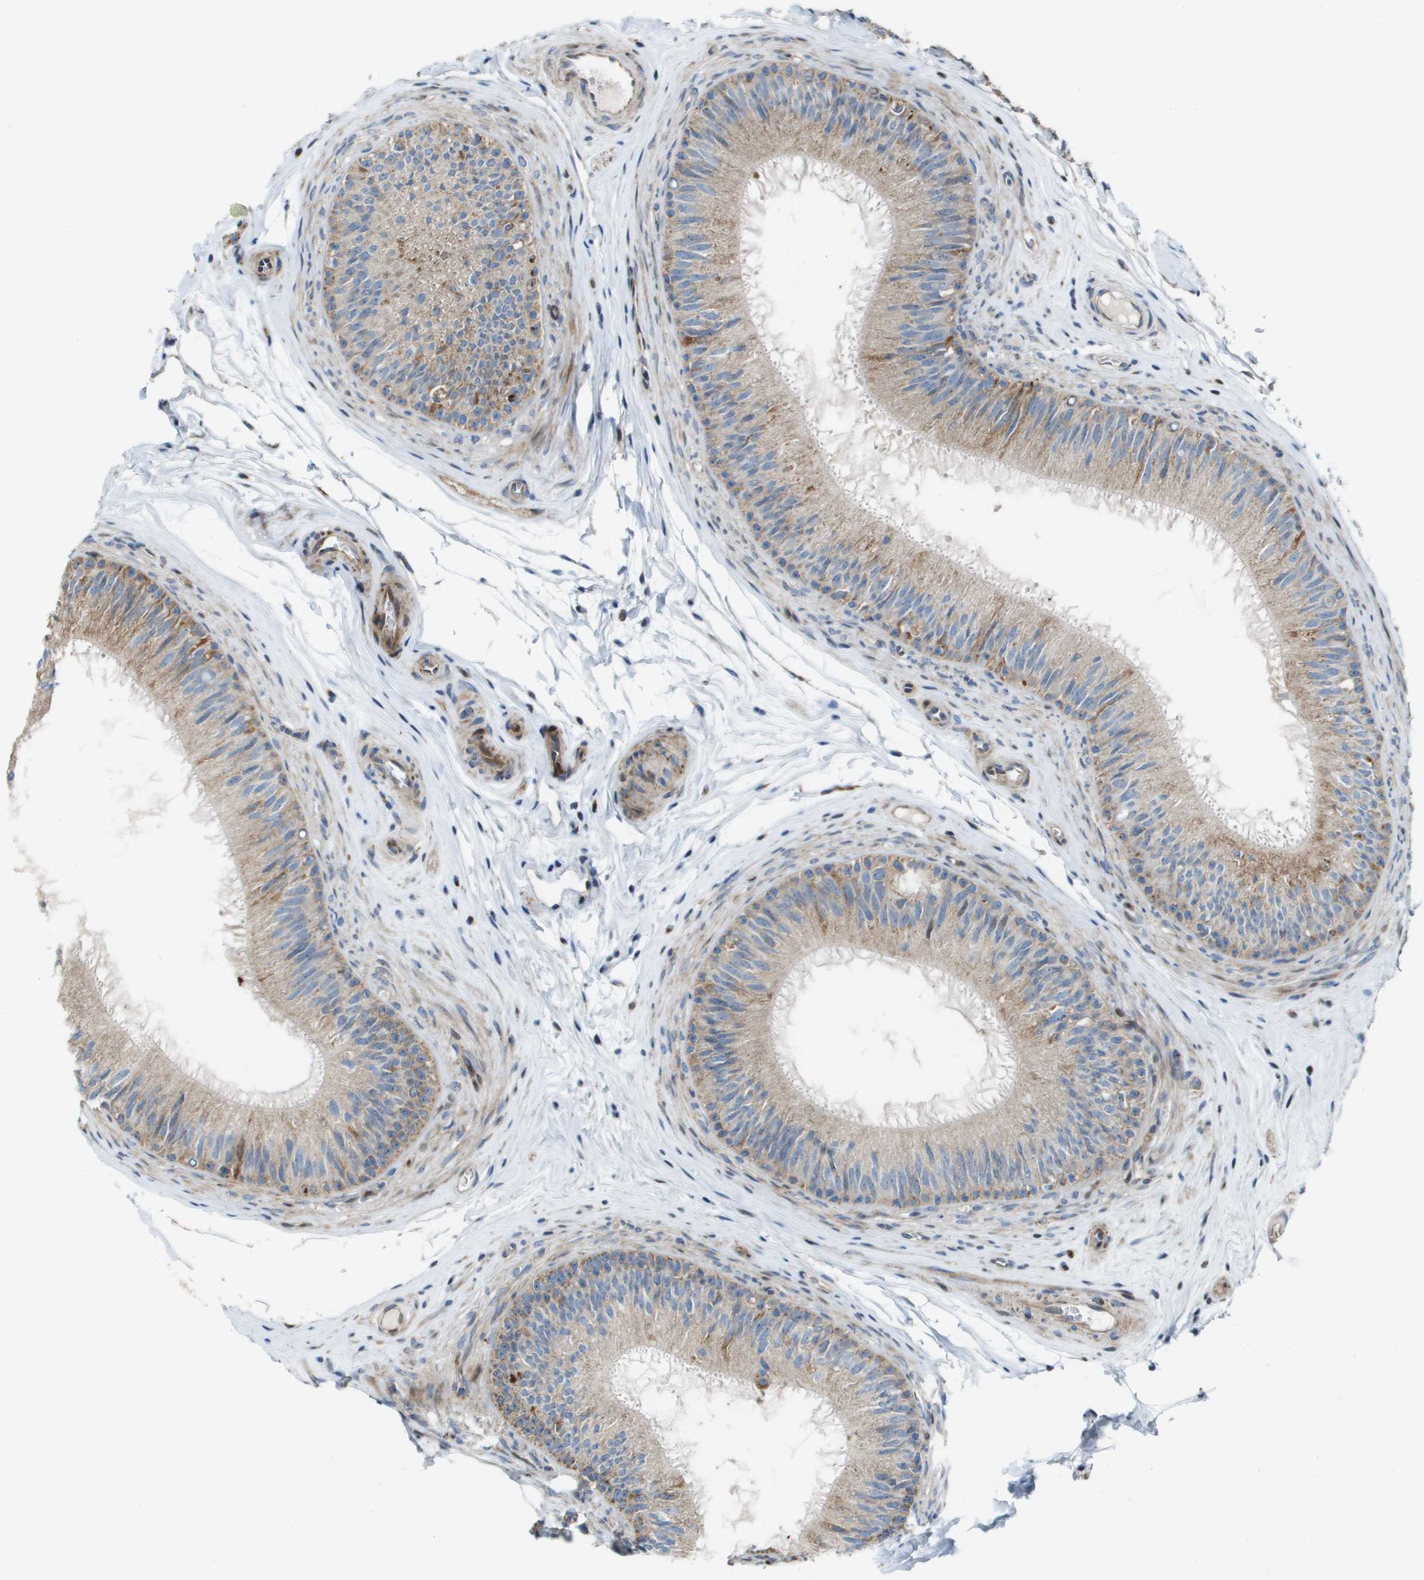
{"staining": {"intensity": "moderate", "quantity": ">75%", "location": "cytoplasmic/membranous"}, "tissue": "epididymis", "cell_type": "Glandular cells", "image_type": "normal", "snomed": [{"axis": "morphology", "description": "Normal tissue, NOS"}, {"axis": "topography", "description": "Testis"}, {"axis": "topography", "description": "Epididymis"}], "caption": "A brown stain shows moderate cytoplasmic/membranous expression of a protein in glandular cells of unremarkable epididymis.", "gene": "MGAT3", "patient": {"sex": "male", "age": 36}}